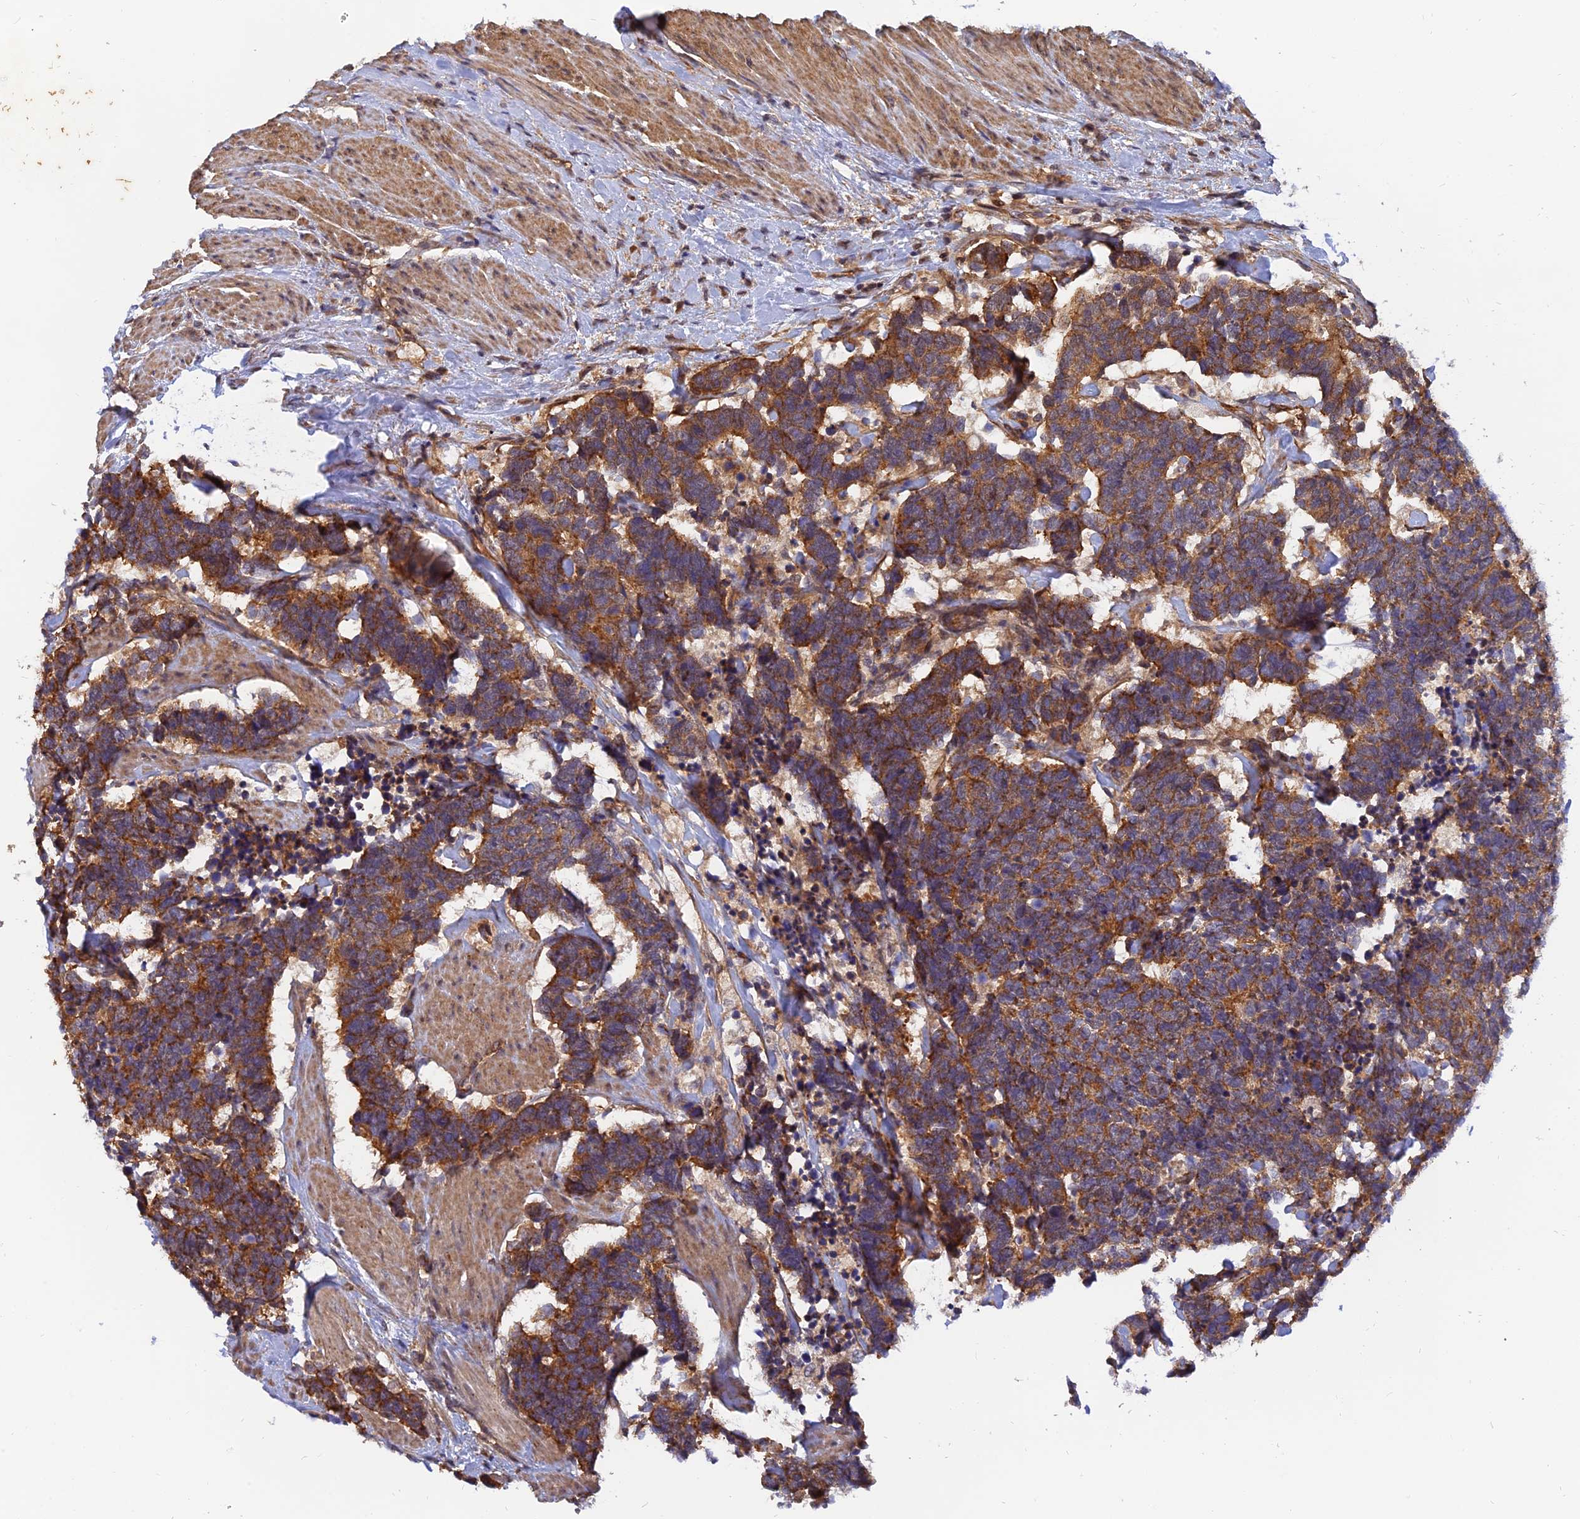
{"staining": {"intensity": "strong", "quantity": ">75%", "location": "cytoplasmic/membranous"}, "tissue": "carcinoid", "cell_type": "Tumor cells", "image_type": "cancer", "snomed": [{"axis": "morphology", "description": "Carcinoma, NOS"}, {"axis": "morphology", "description": "Carcinoid, malignant, NOS"}, {"axis": "topography", "description": "Urinary bladder"}], "caption": "Protein staining exhibits strong cytoplasmic/membranous positivity in about >75% of tumor cells in carcinoma.", "gene": "WDR41", "patient": {"sex": "male", "age": 57}}